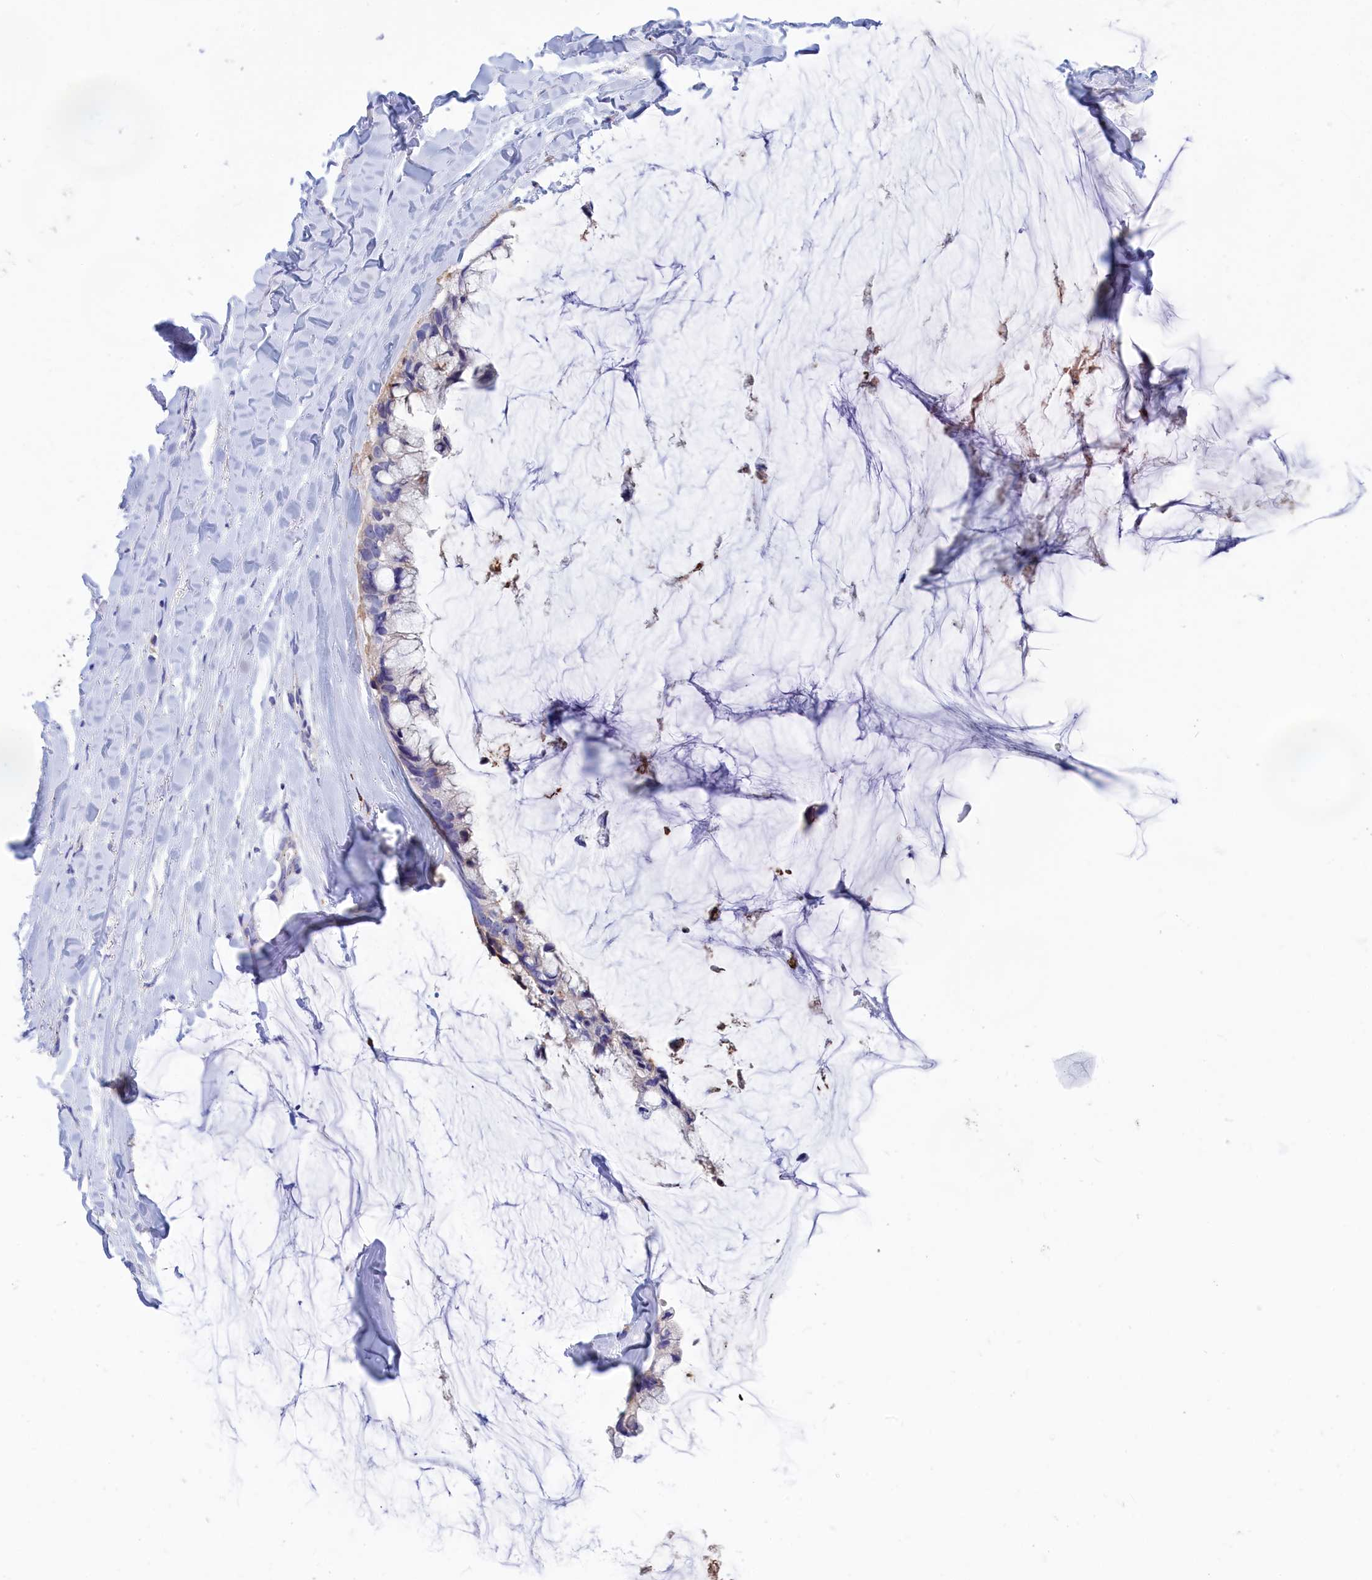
{"staining": {"intensity": "negative", "quantity": "none", "location": "none"}, "tissue": "ovarian cancer", "cell_type": "Tumor cells", "image_type": "cancer", "snomed": [{"axis": "morphology", "description": "Cystadenocarcinoma, mucinous, NOS"}, {"axis": "topography", "description": "Ovary"}], "caption": "Mucinous cystadenocarcinoma (ovarian) stained for a protein using immunohistochemistry displays no positivity tumor cells.", "gene": "WDR6", "patient": {"sex": "female", "age": 39}}